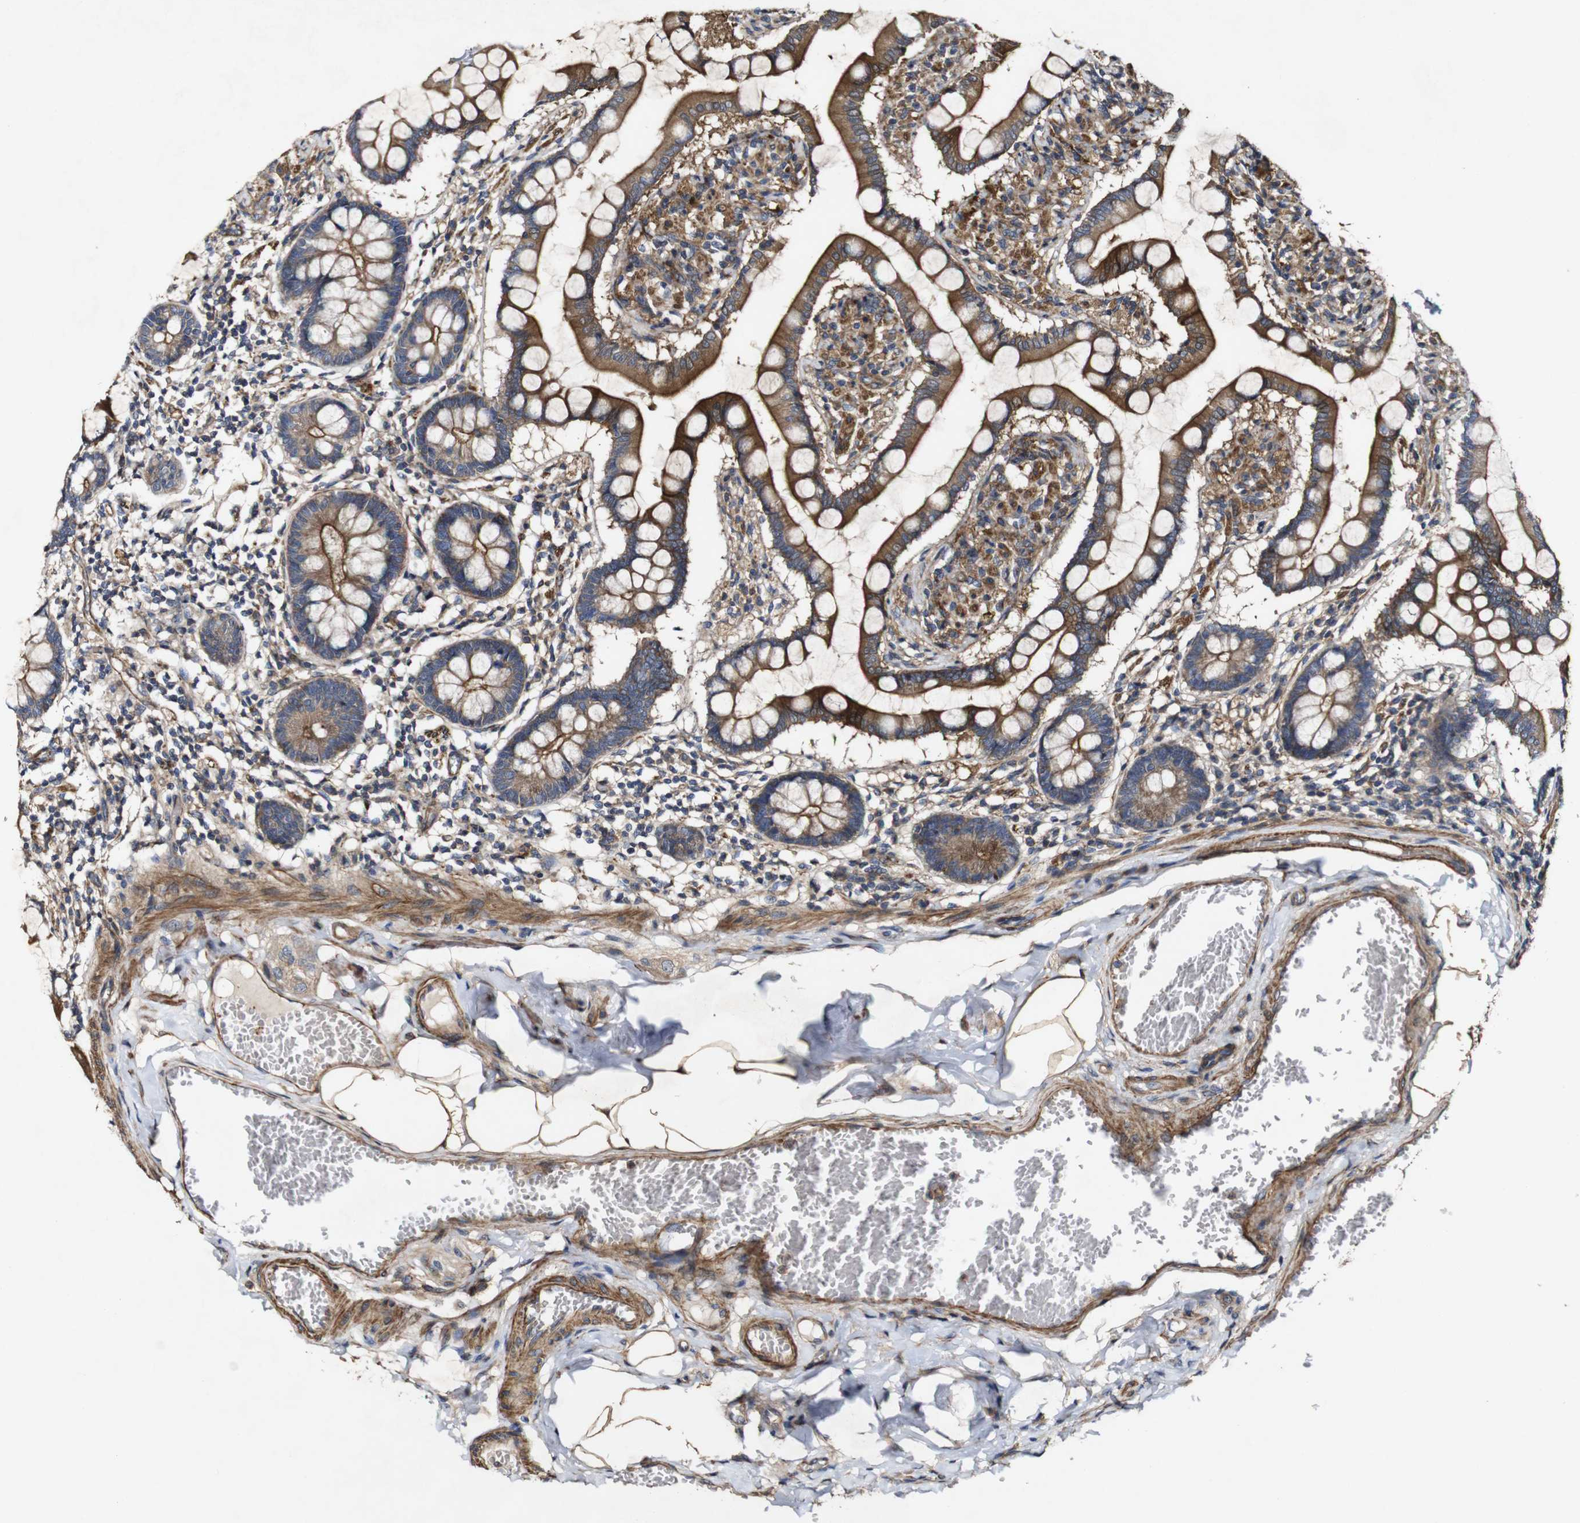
{"staining": {"intensity": "strong", "quantity": ">75%", "location": "cytoplasmic/membranous"}, "tissue": "small intestine", "cell_type": "Glandular cells", "image_type": "normal", "snomed": [{"axis": "morphology", "description": "Normal tissue, NOS"}, {"axis": "topography", "description": "Small intestine"}], "caption": "IHC (DAB (3,3'-diaminobenzidine)) staining of benign human small intestine reveals strong cytoplasmic/membranous protein expression in about >75% of glandular cells. Nuclei are stained in blue.", "gene": "GSDME", "patient": {"sex": "male", "age": 41}}